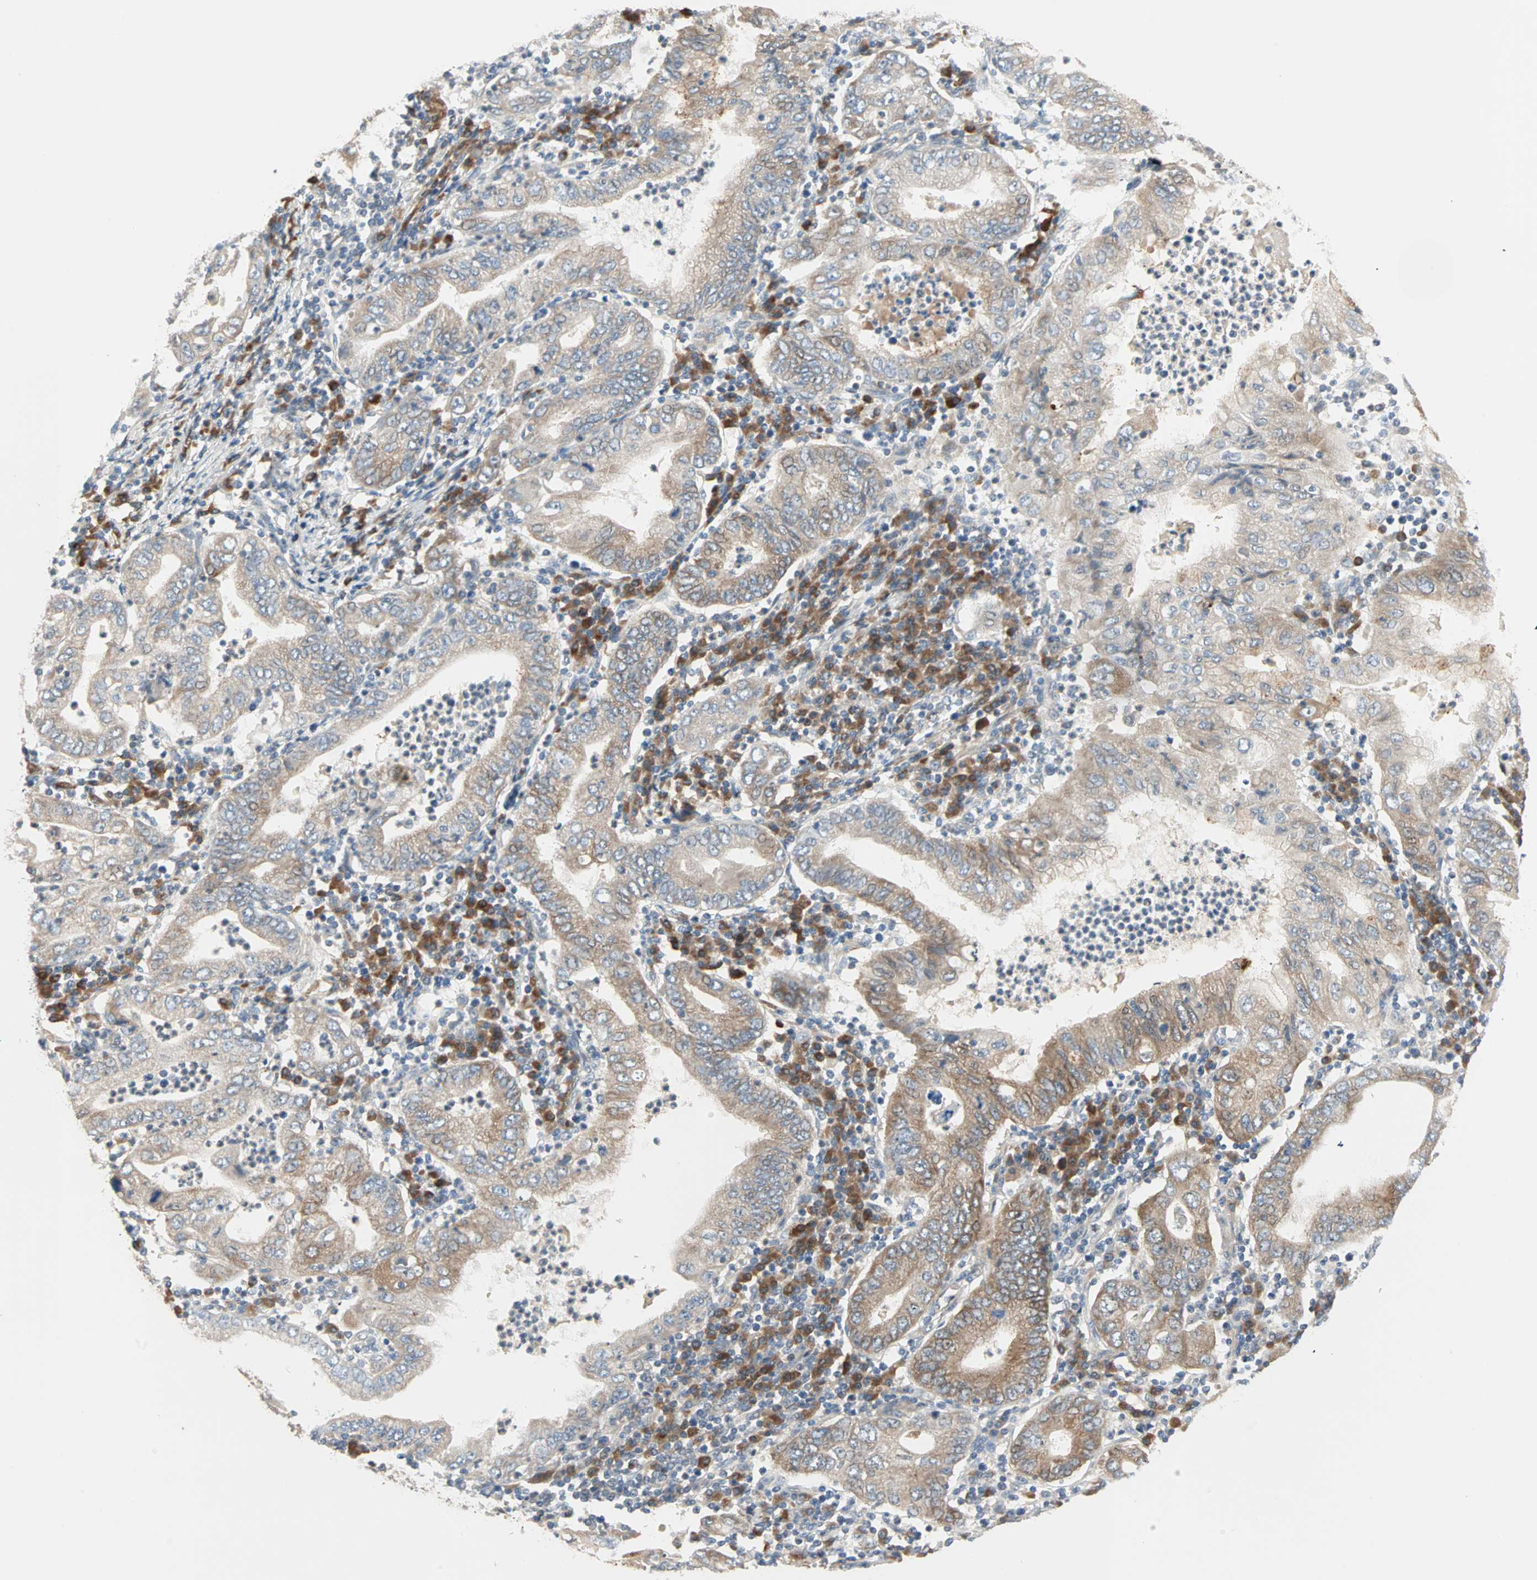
{"staining": {"intensity": "moderate", "quantity": ">75%", "location": "cytoplasmic/membranous"}, "tissue": "stomach cancer", "cell_type": "Tumor cells", "image_type": "cancer", "snomed": [{"axis": "morphology", "description": "Normal tissue, NOS"}, {"axis": "morphology", "description": "Adenocarcinoma, NOS"}, {"axis": "topography", "description": "Esophagus"}, {"axis": "topography", "description": "Stomach, upper"}, {"axis": "topography", "description": "Peripheral nerve tissue"}], "caption": "The micrograph demonstrates staining of stomach cancer, revealing moderate cytoplasmic/membranous protein expression (brown color) within tumor cells. The protein of interest is stained brown, and the nuclei are stained in blue (DAB IHC with brightfield microscopy, high magnification).", "gene": "SAR1A", "patient": {"sex": "male", "age": 62}}